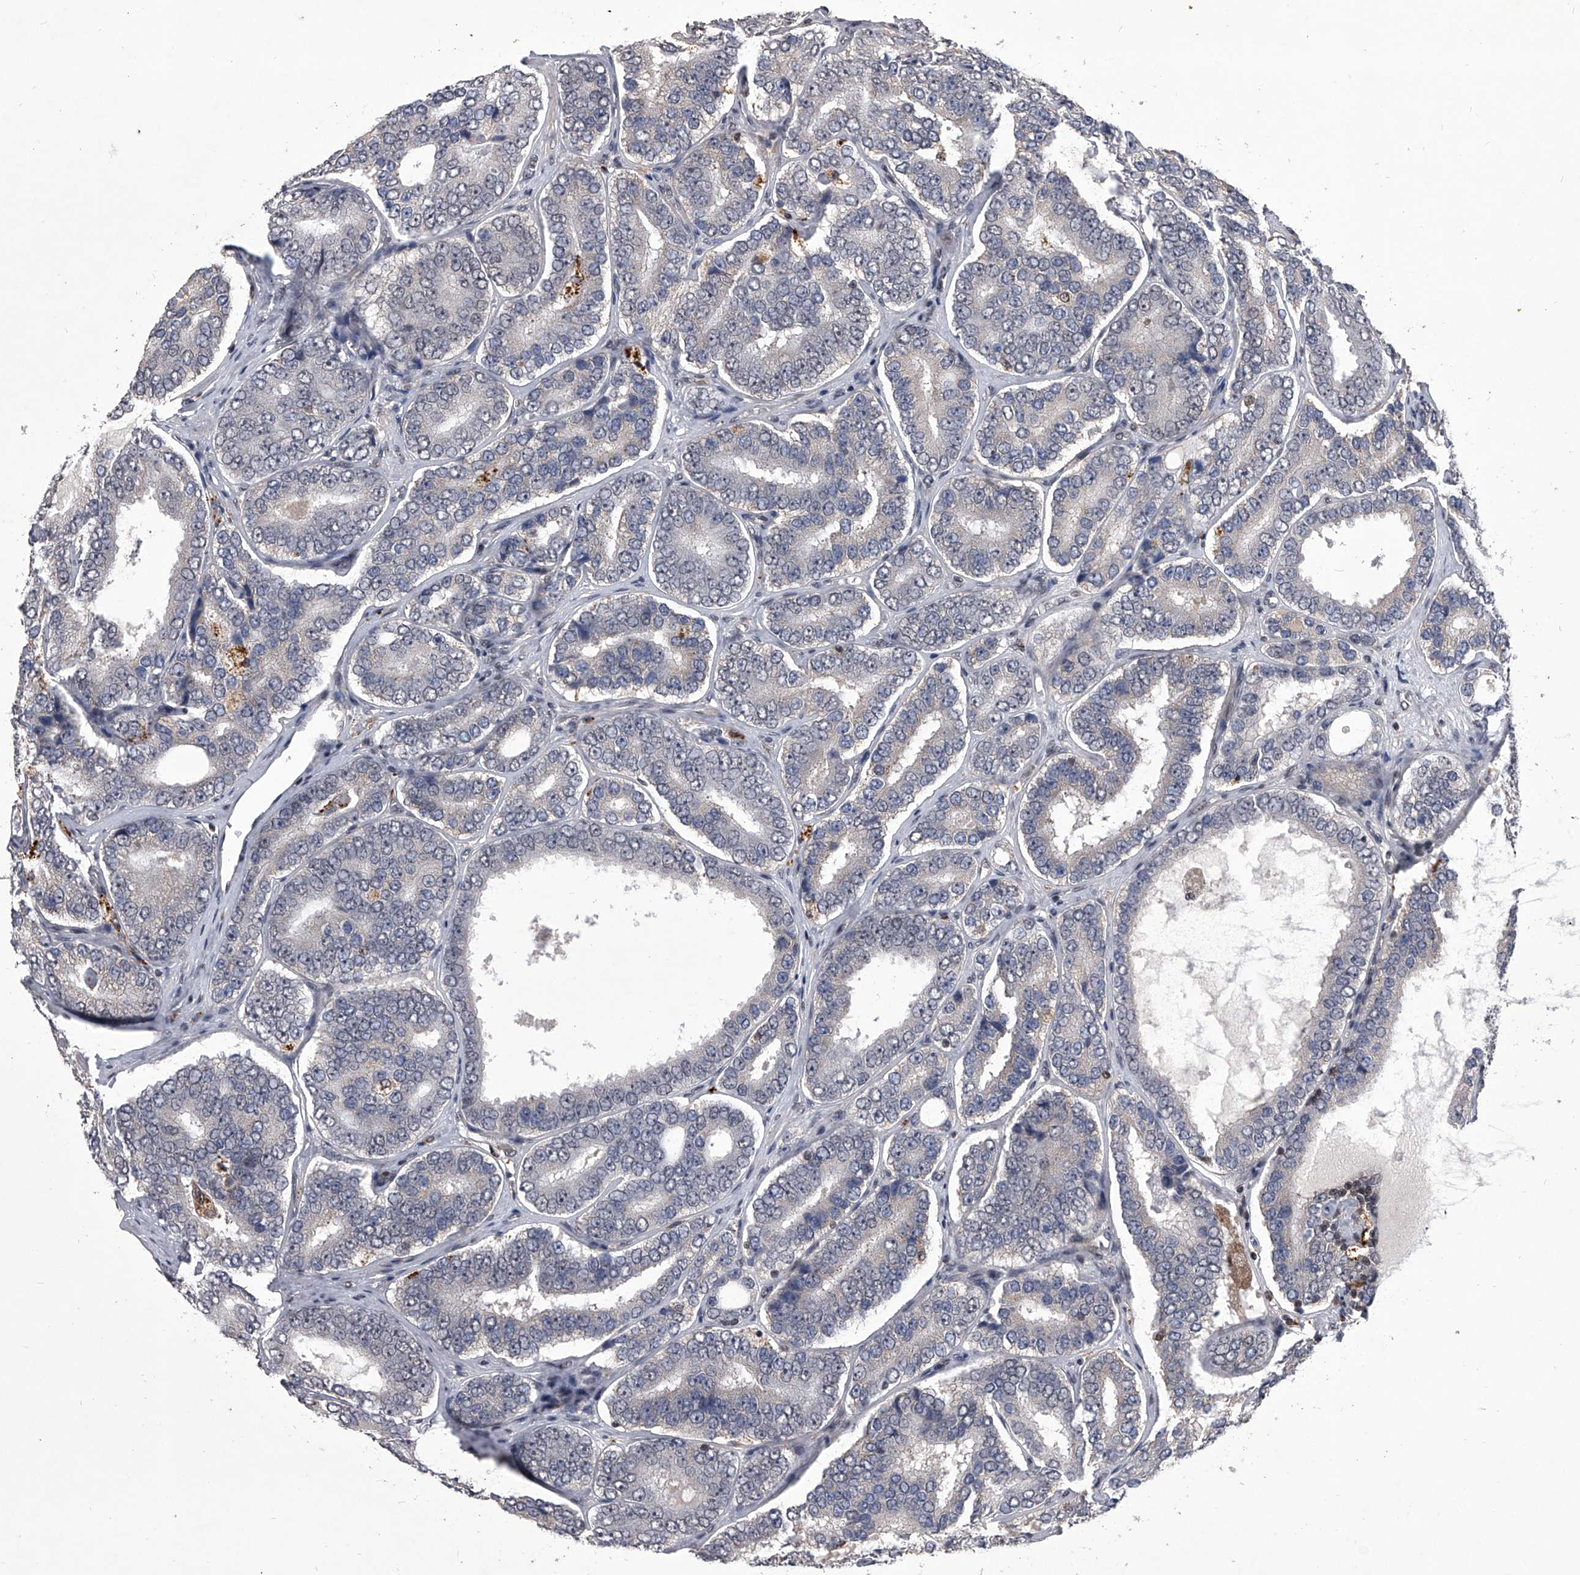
{"staining": {"intensity": "negative", "quantity": "none", "location": "none"}, "tissue": "prostate cancer", "cell_type": "Tumor cells", "image_type": "cancer", "snomed": [{"axis": "morphology", "description": "Adenocarcinoma, High grade"}, {"axis": "topography", "description": "Prostate"}], "caption": "An image of prostate cancer (adenocarcinoma (high-grade)) stained for a protein demonstrates no brown staining in tumor cells.", "gene": "CMTR1", "patient": {"sex": "male", "age": 56}}